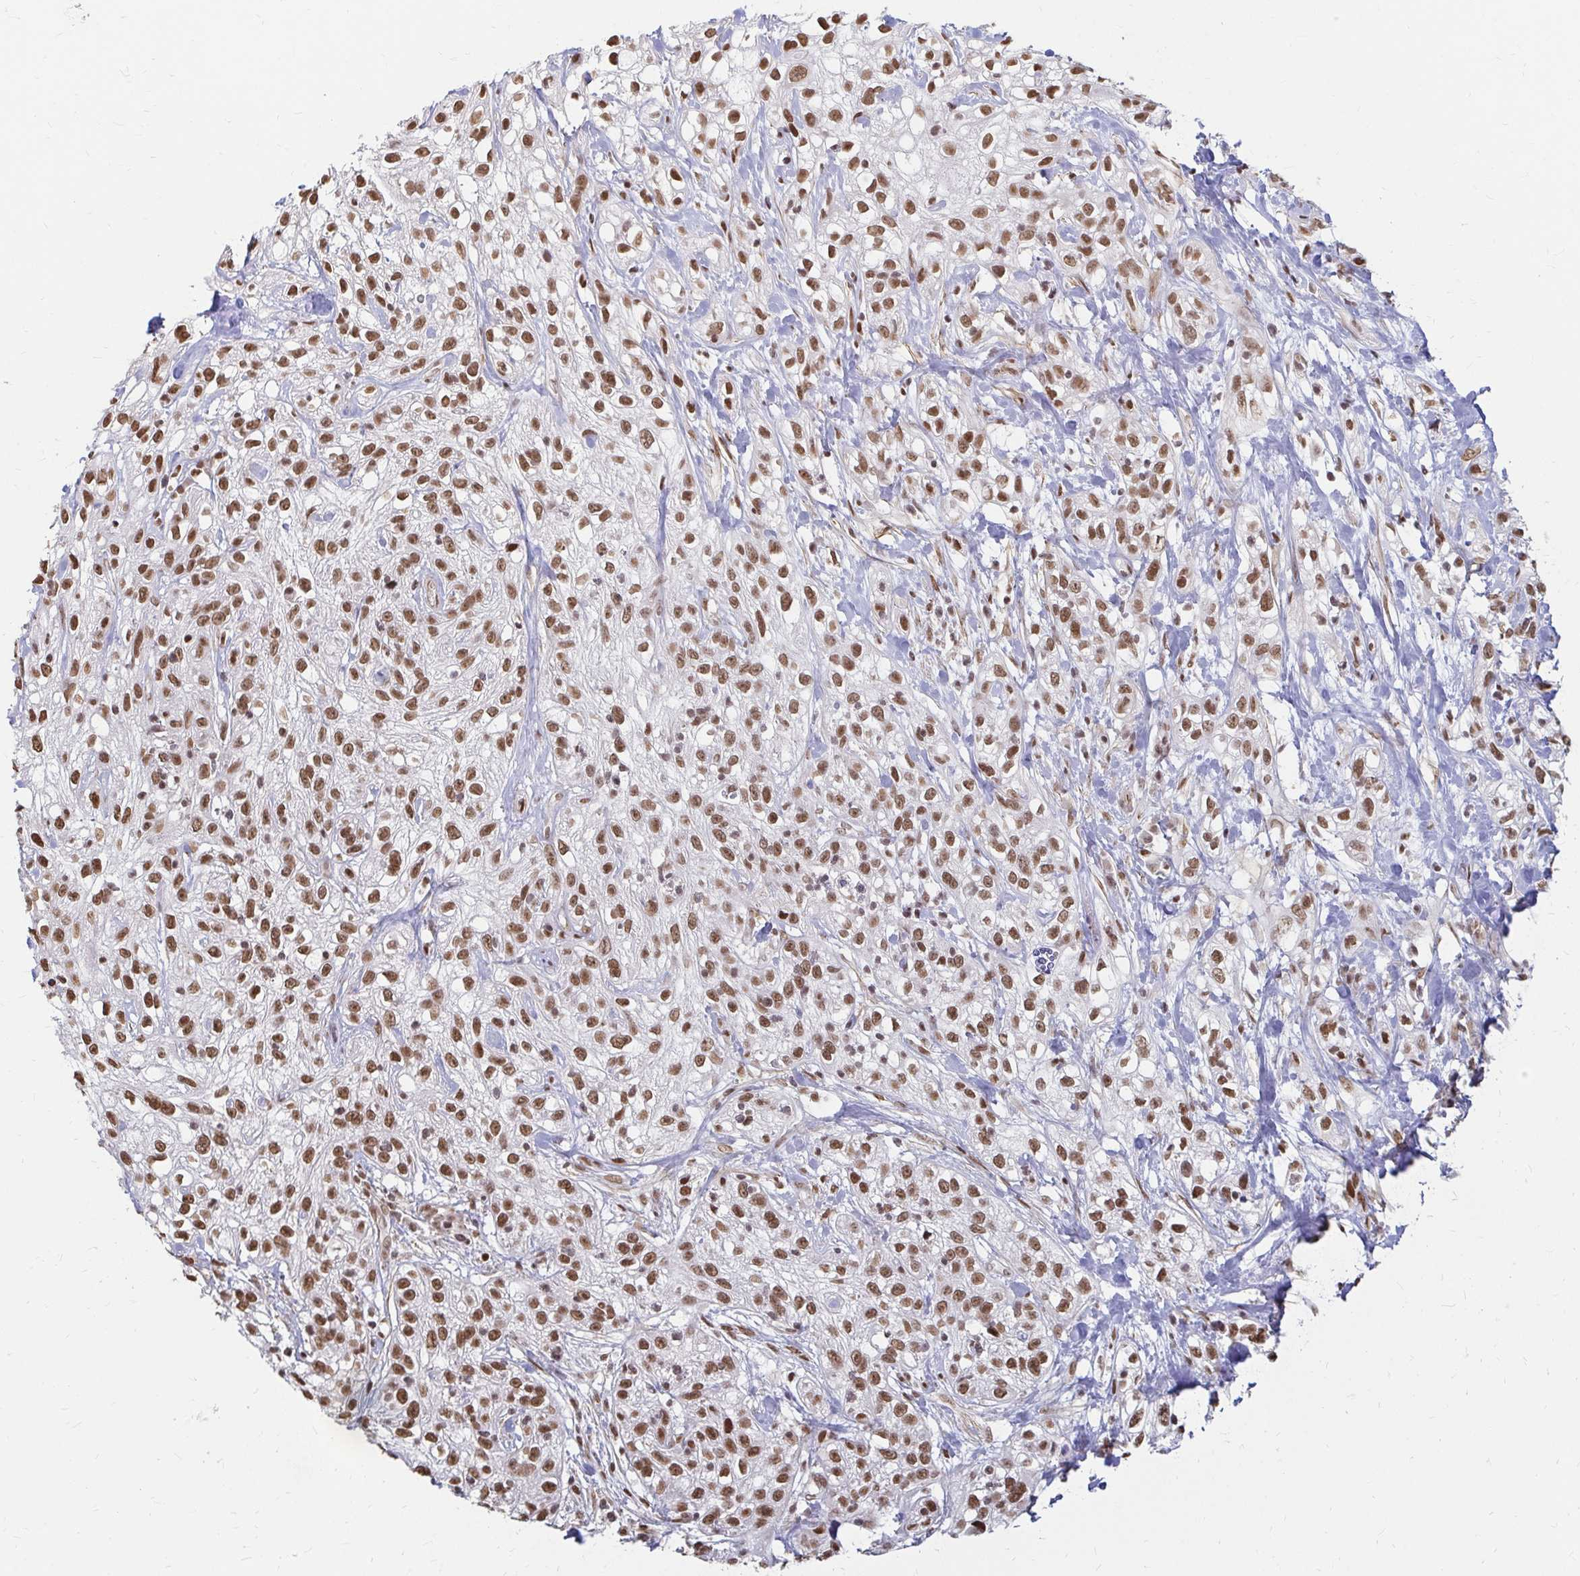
{"staining": {"intensity": "moderate", "quantity": ">75%", "location": "nuclear"}, "tissue": "skin cancer", "cell_type": "Tumor cells", "image_type": "cancer", "snomed": [{"axis": "morphology", "description": "Squamous cell carcinoma, NOS"}, {"axis": "topography", "description": "Skin"}], "caption": "Skin cancer stained with a brown dye exhibits moderate nuclear positive expression in about >75% of tumor cells.", "gene": "HNRNPU", "patient": {"sex": "male", "age": 82}}